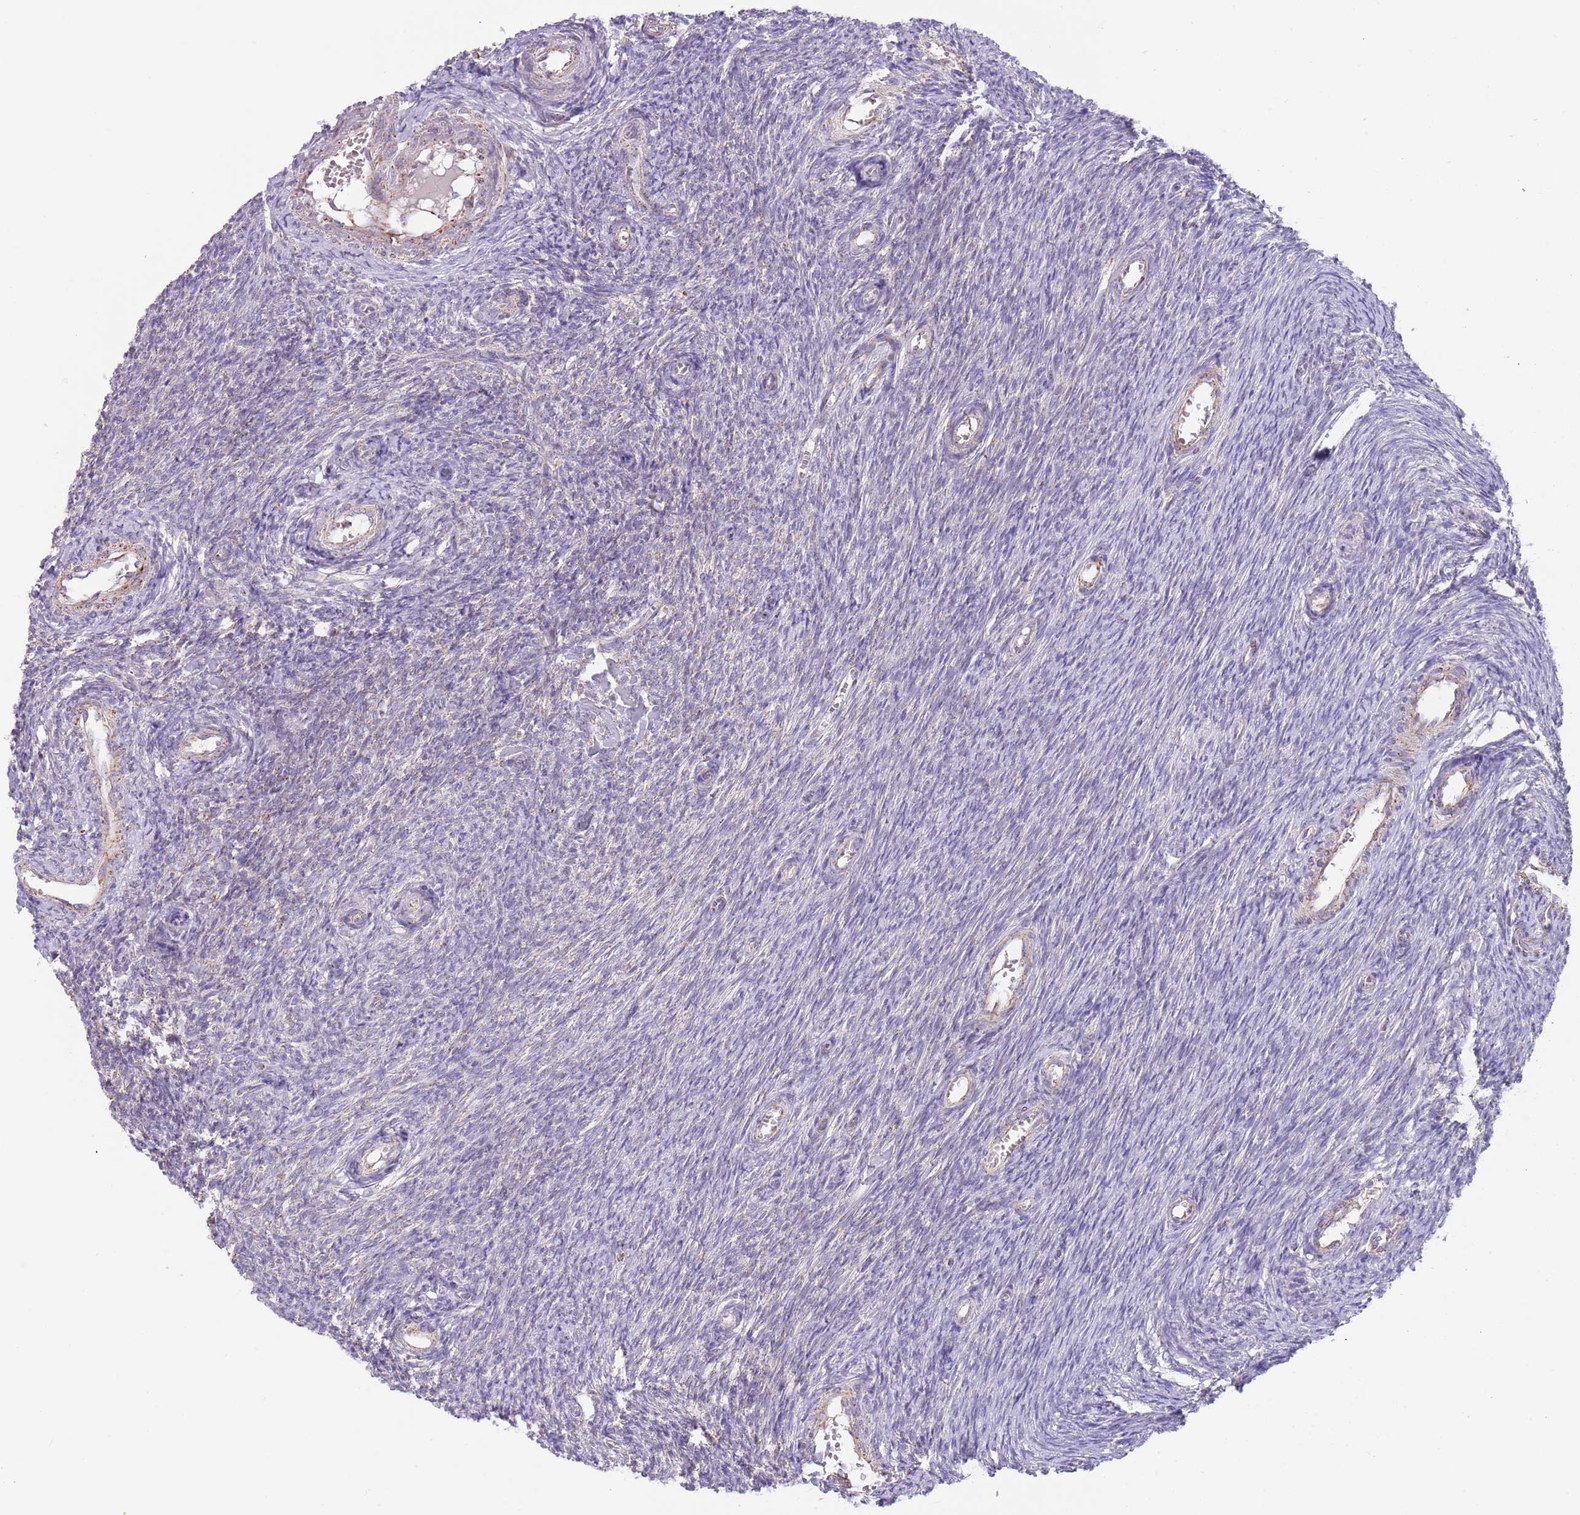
{"staining": {"intensity": "negative", "quantity": "none", "location": "none"}, "tissue": "ovary", "cell_type": "Ovarian stroma cells", "image_type": "normal", "snomed": [{"axis": "morphology", "description": "Normal tissue, NOS"}, {"axis": "topography", "description": "Ovary"}], "caption": "Protein analysis of benign ovary displays no significant expression in ovarian stroma cells. (DAB (3,3'-diaminobenzidine) immunohistochemistry (IHC), high magnification).", "gene": "LHX6", "patient": {"sex": "female", "age": 44}}